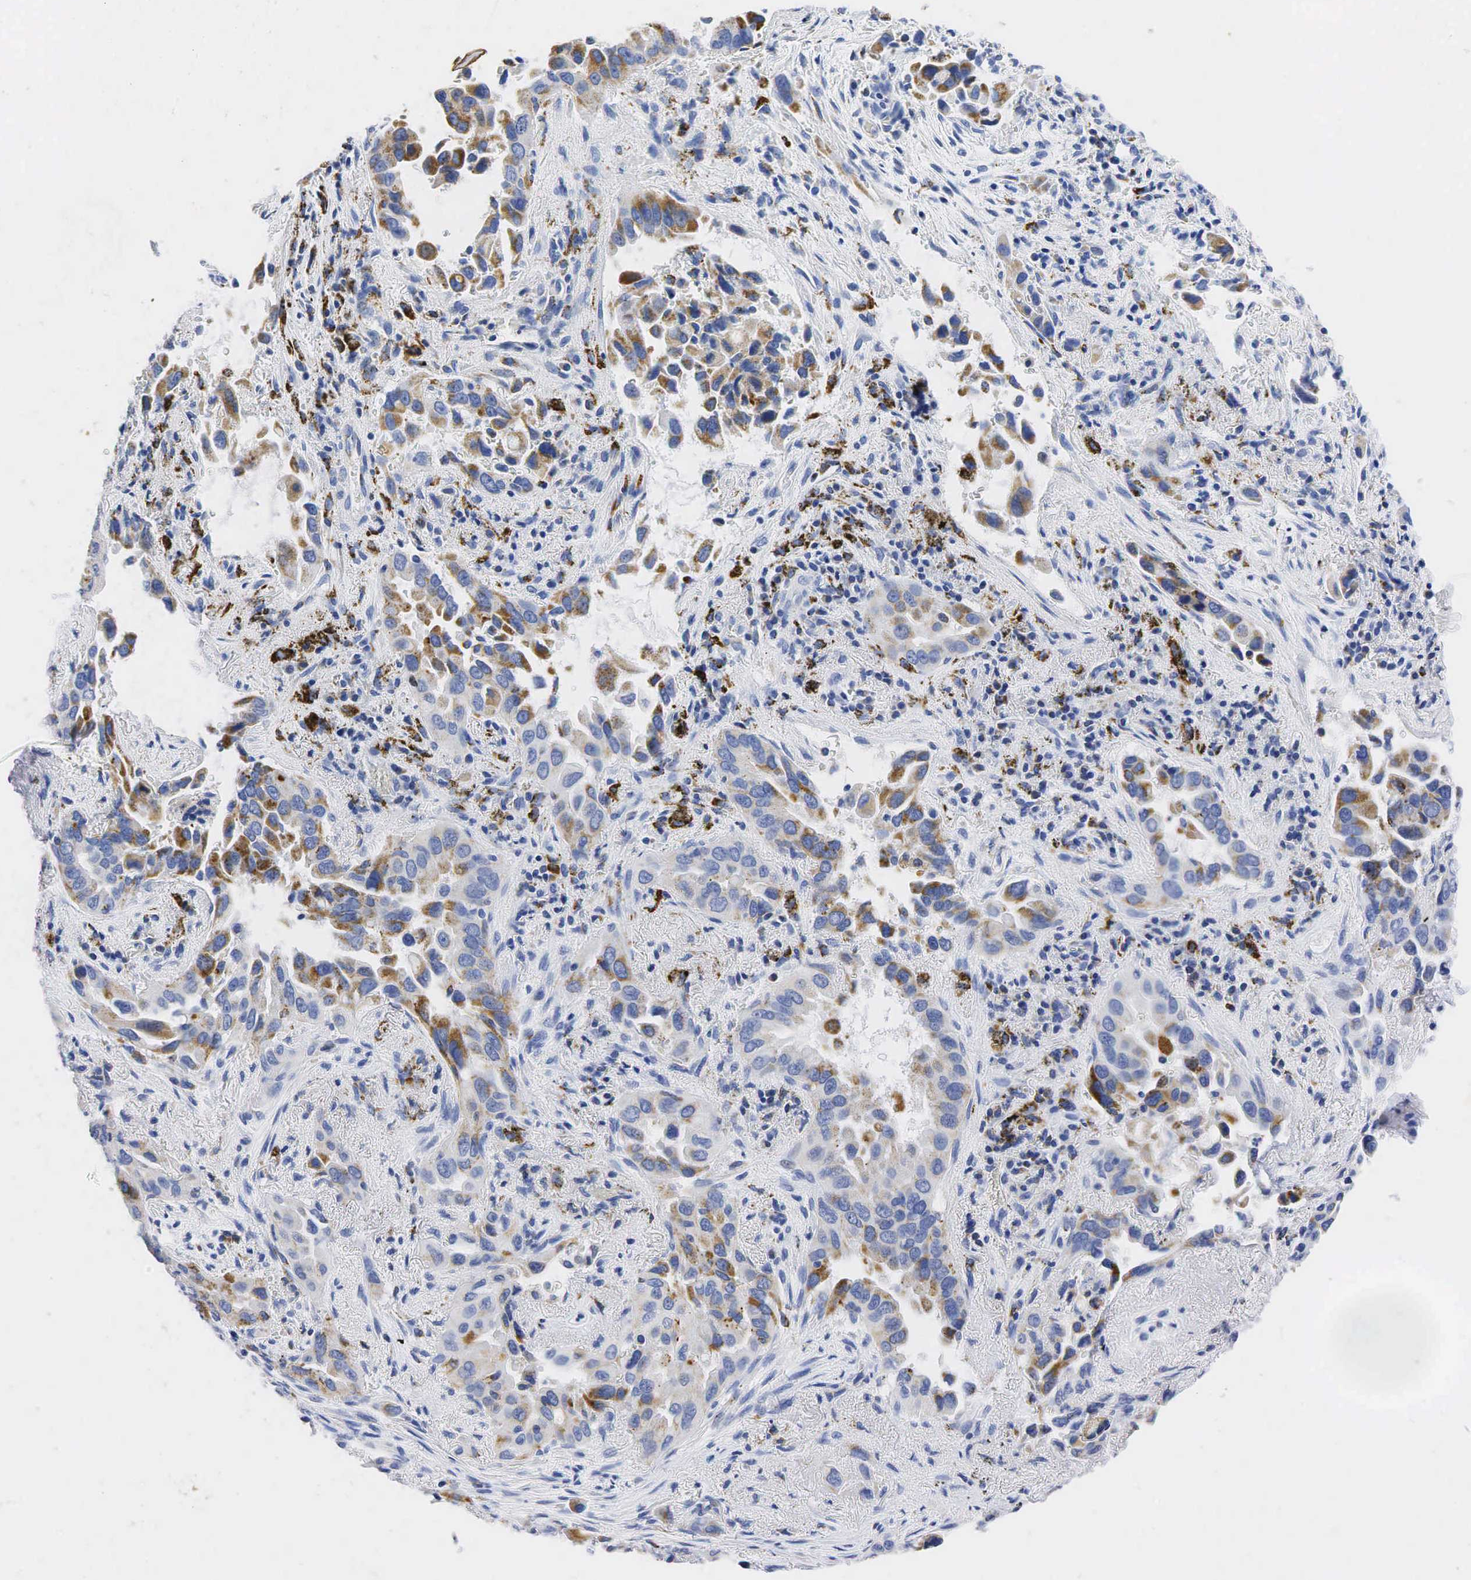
{"staining": {"intensity": "moderate", "quantity": ">75%", "location": "cytoplasmic/membranous"}, "tissue": "lung cancer", "cell_type": "Tumor cells", "image_type": "cancer", "snomed": [{"axis": "morphology", "description": "Adenocarcinoma, NOS"}, {"axis": "topography", "description": "Lung"}], "caption": "Moderate cytoplasmic/membranous protein positivity is seen in approximately >75% of tumor cells in lung adenocarcinoma.", "gene": "SYP", "patient": {"sex": "male", "age": 68}}